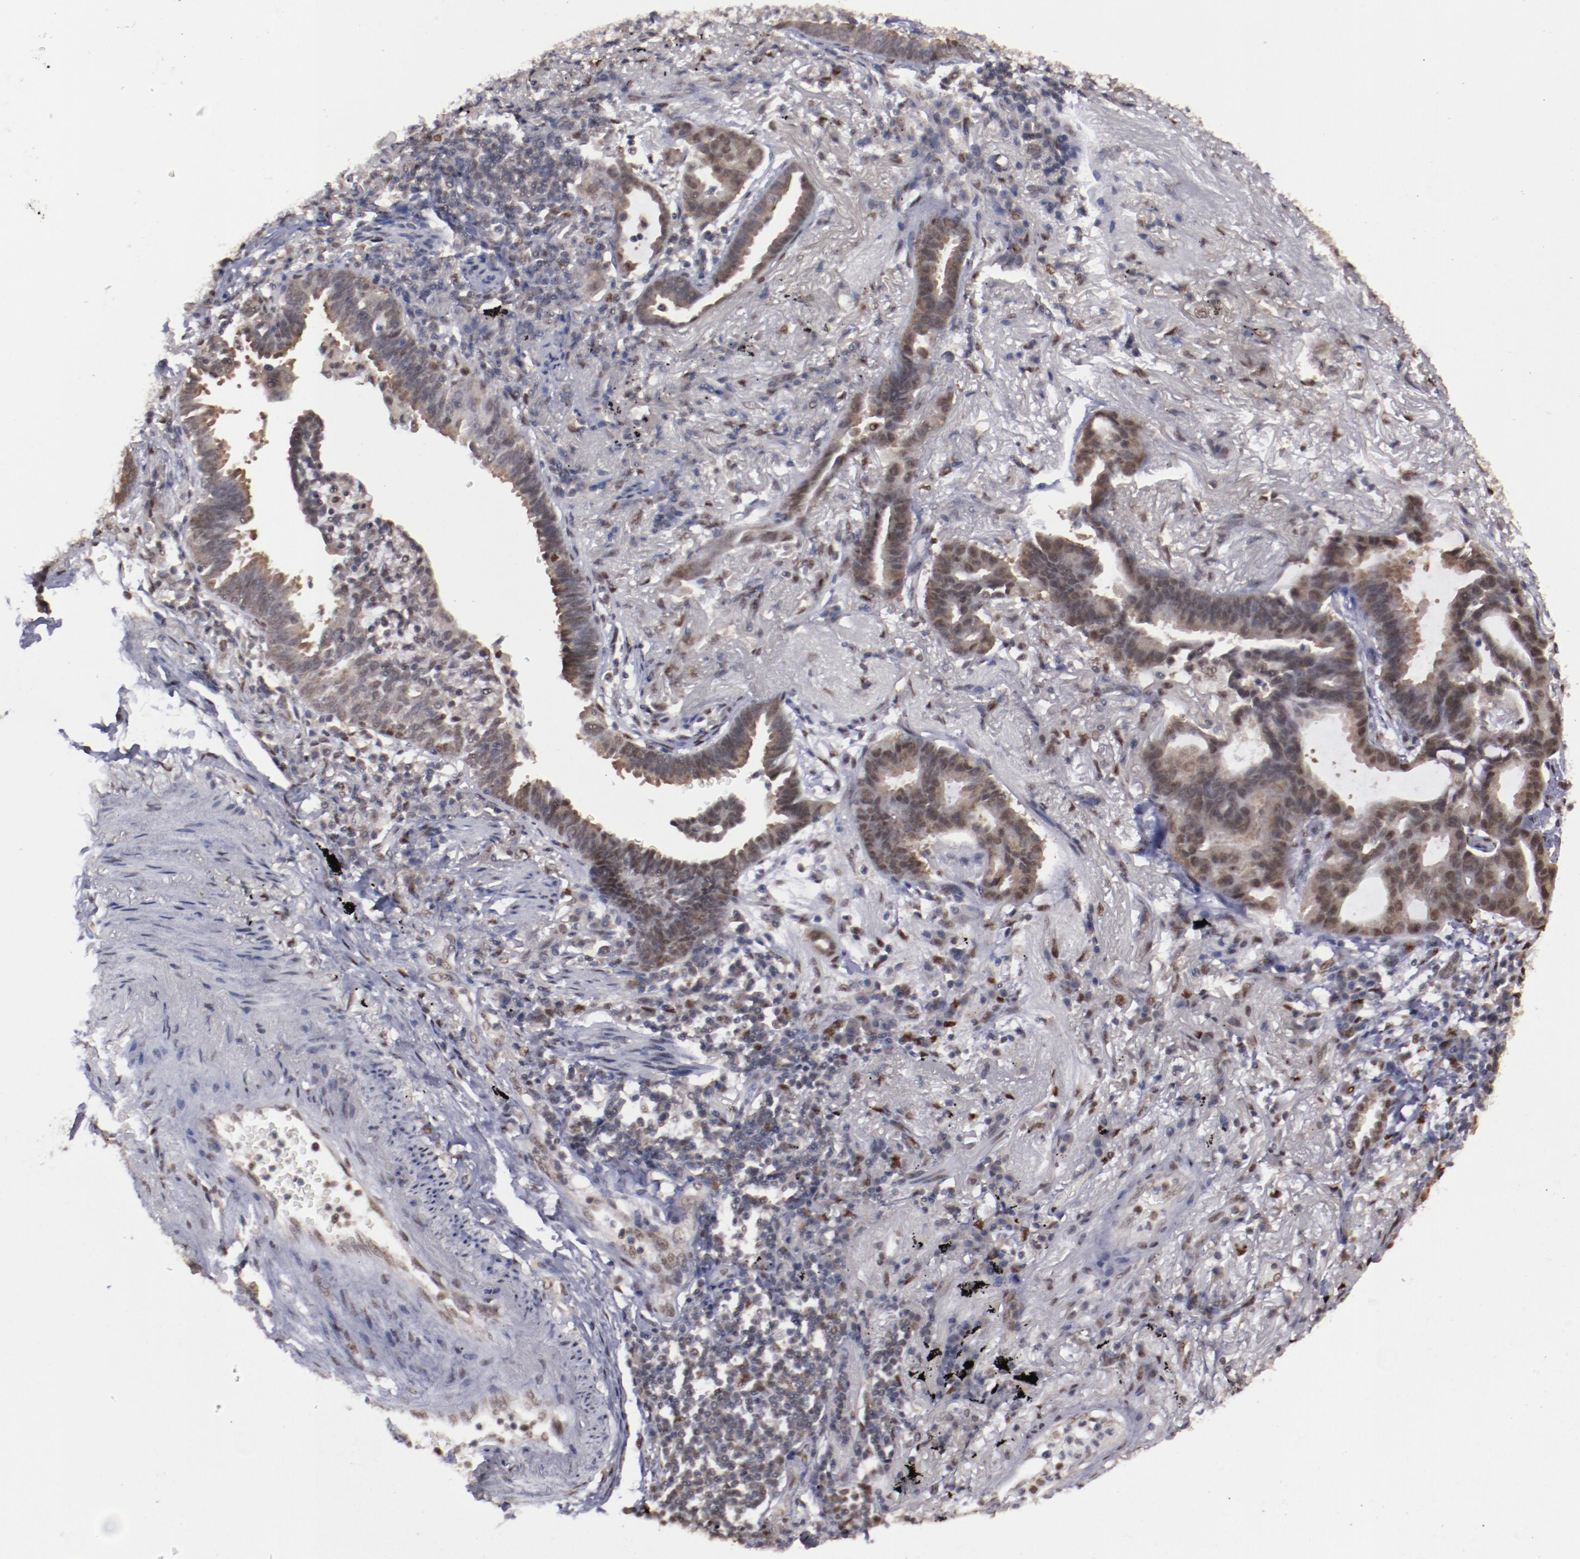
{"staining": {"intensity": "moderate", "quantity": ">75%", "location": "nuclear"}, "tissue": "lung cancer", "cell_type": "Tumor cells", "image_type": "cancer", "snomed": [{"axis": "morphology", "description": "Adenocarcinoma, NOS"}, {"axis": "topography", "description": "Lung"}], "caption": "Lung adenocarcinoma stained for a protein exhibits moderate nuclear positivity in tumor cells.", "gene": "ARNT", "patient": {"sex": "female", "age": 64}}